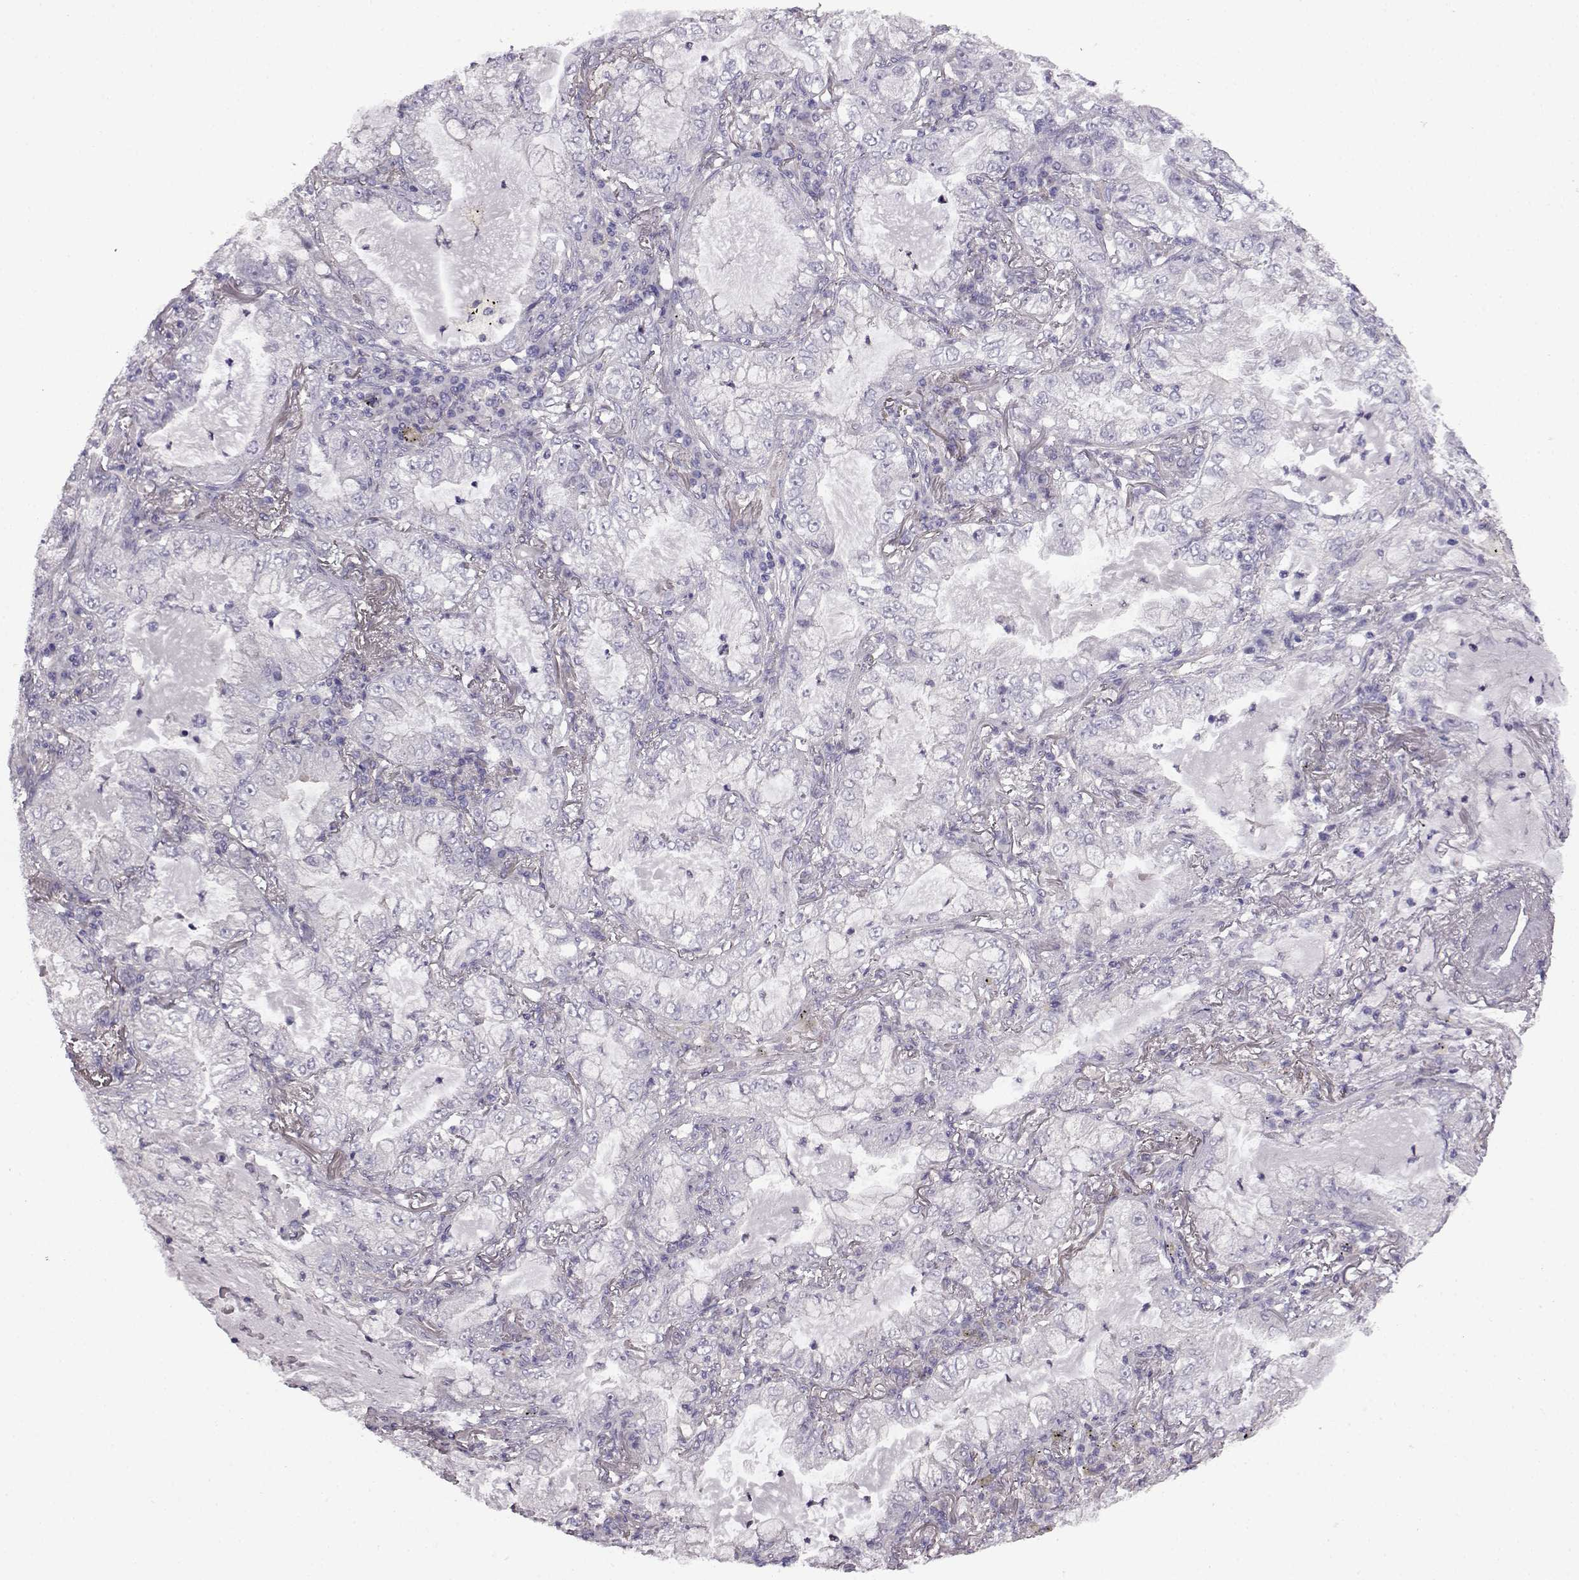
{"staining": {"intensity": "negative", "quantity": "none", "location": "none"}, "tissue": "lung cancer", "cell_type": "Tumor cells", "image_type": "cancer", "snomed": [{"axis": "morphology", "description": "Adenocarcinoma, NOS"}, {"axis": "topography", "description": "Lung"}], "caption": "Protein analysis of lung cancer (adenocarcinoma) shows no significant expression in tumor cells.", "gene": "EDDM3B", "patient": {"sex": "female", "age": 73}}